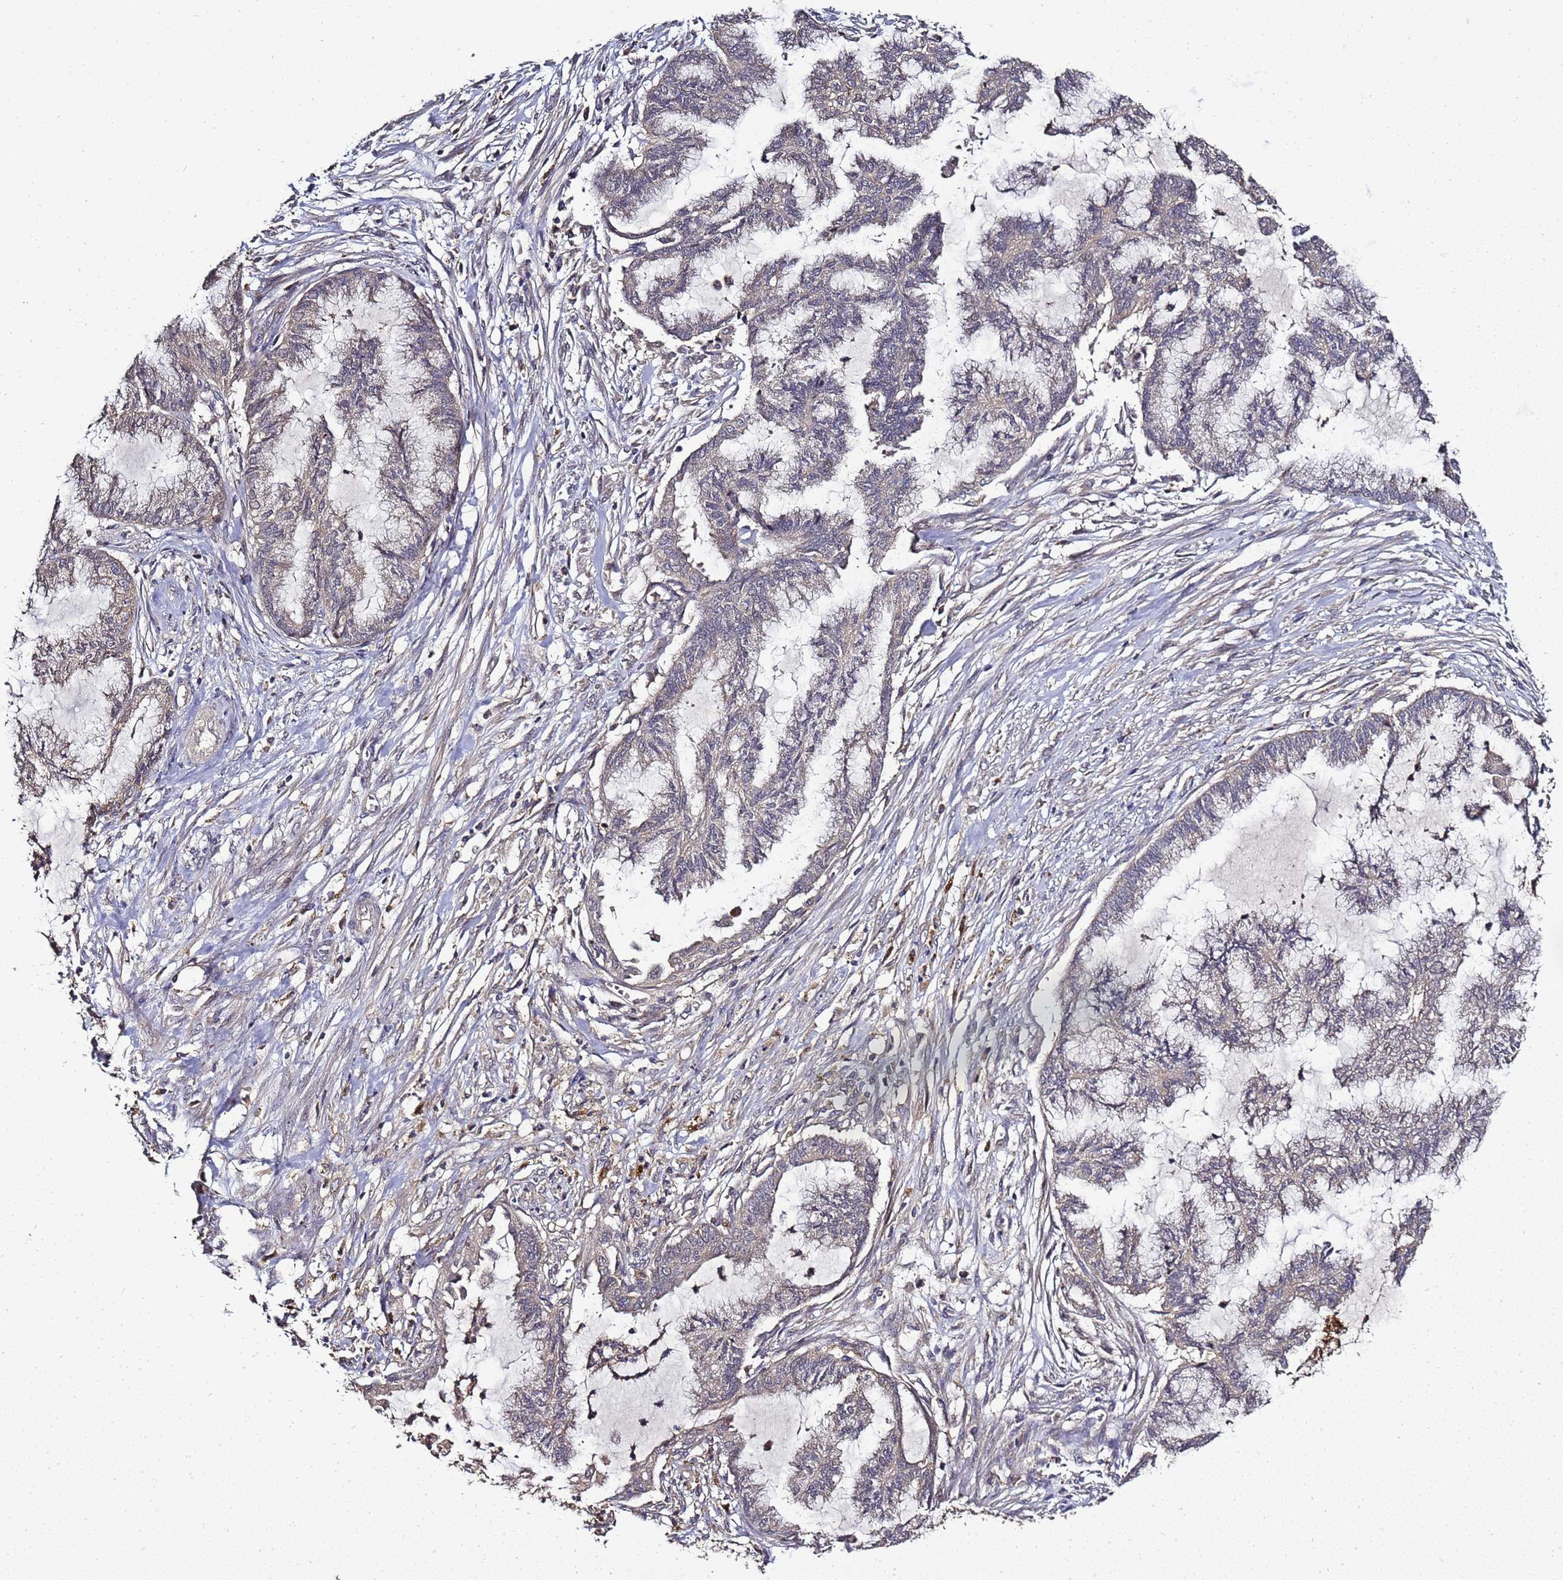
{"staining": {"intensity": "negative", "quantity": "none", "location": "none"}, "tissue": "endometrial cancer", "cell_type": "Tumor cells", "image_type": "cancer", "snomed": [{"axis": "morphology", "description": "Adenocarcinoma, NOS"}, {"axis": "topography", "description": "Endometrium"}], "caption": "High magnification brightfield microscopy of adenocarcinoma (endometrial) stained with DAB (brown) and counterstained with hematoxylin (blue): tumor cells show no significant staining. The staining is performed using DAB (3,3'-diaminobenzidine) brown chromogen with nuclei counter-stained in using hematoxylin.", "gene": "LGI4", "patient": {"sex": "female", "age": 86}}